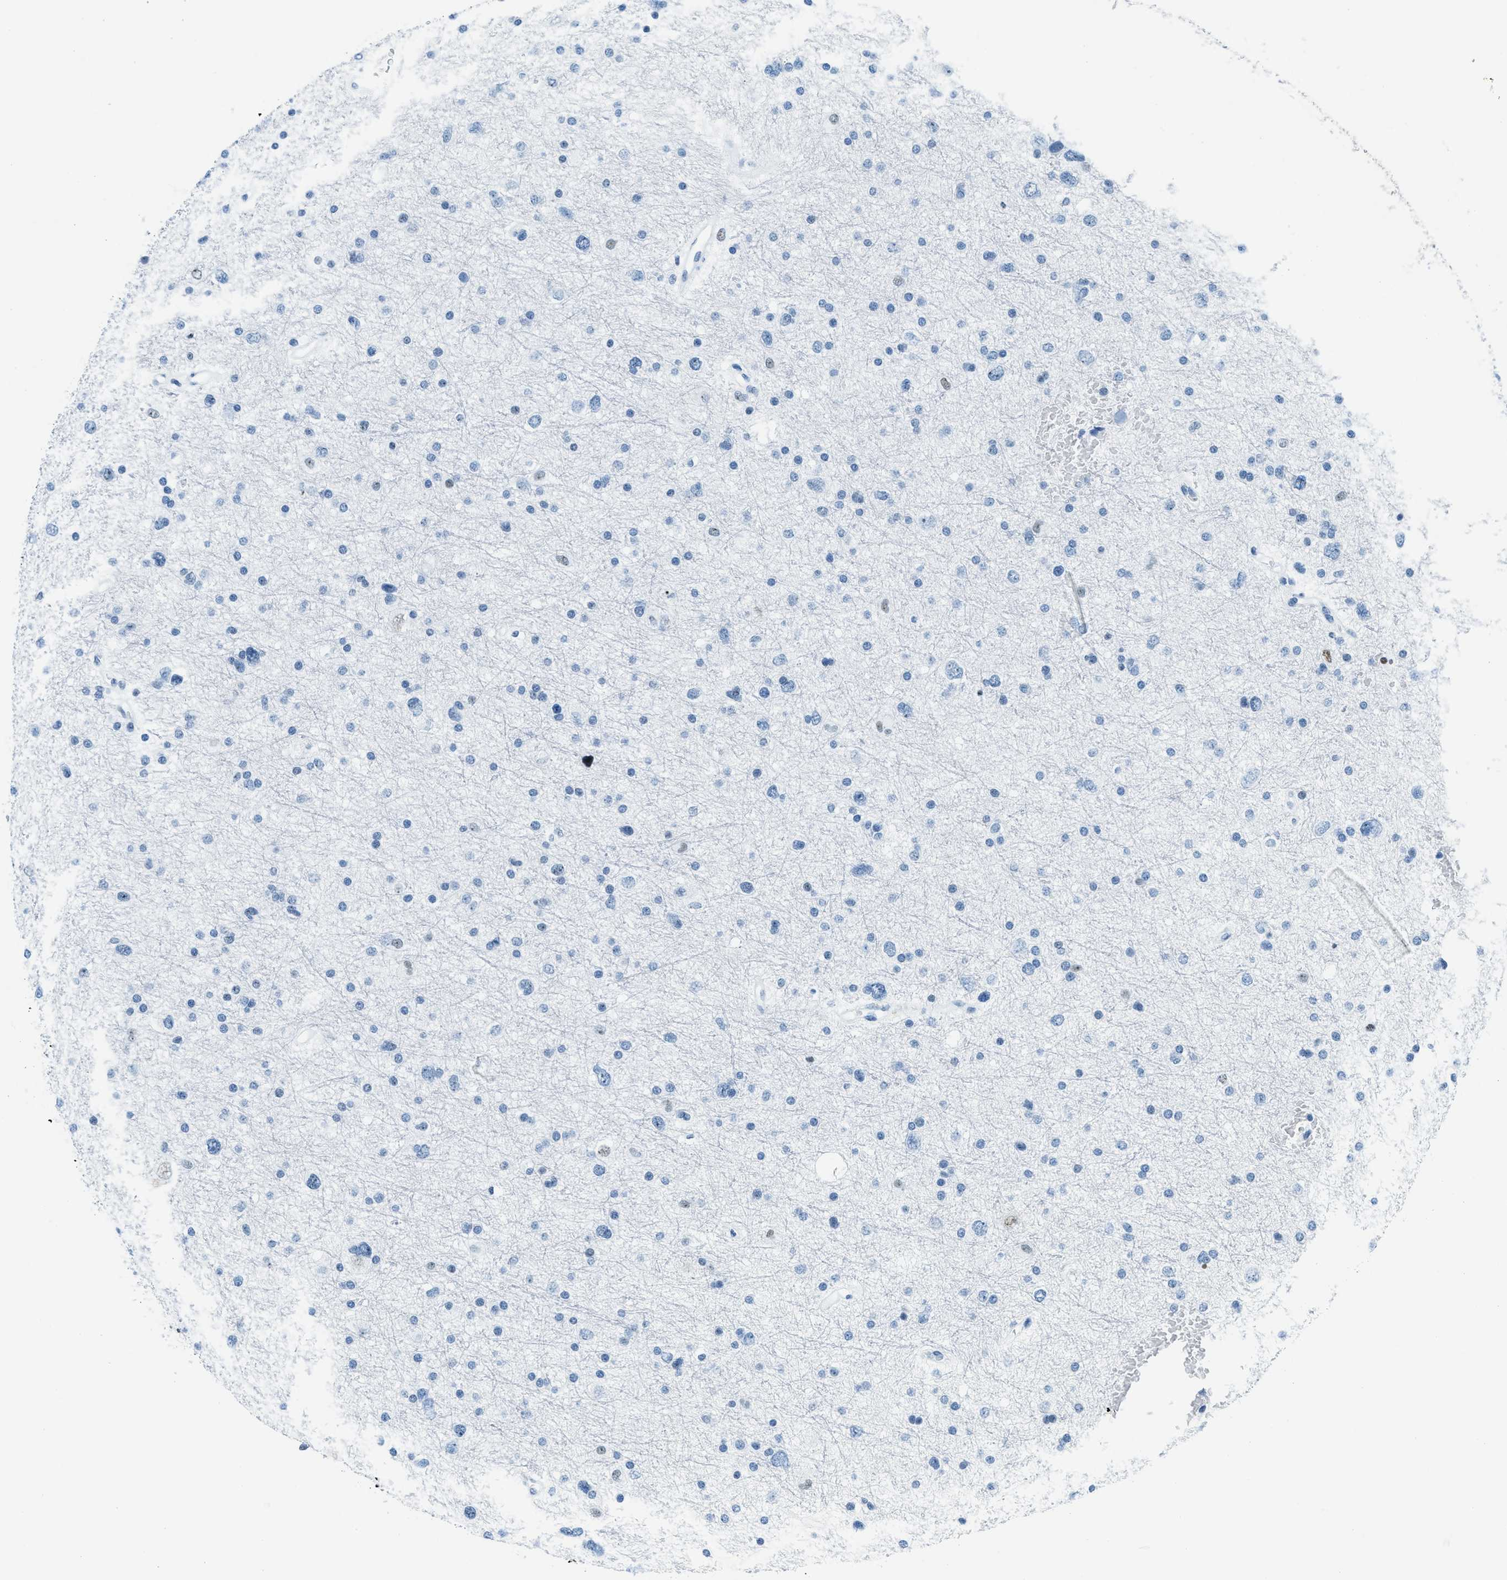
{"staining": {"intensity": "negative", "quantity": "none", "location": "none"}, "tissue": "glioma", "cell_type": "Tumor cells", "image_type": "cancer", "snomed": [{"axis": "morphology", "description": "Glioma, malignant, Low grade"}, {"axis": "topography", "description": "Brain"}], "caption": "Human malignant glioma (low-grade) stained for a protein using IHC demonstrates no expression in tumor cells.", "gene": "PLA2G2A", "patient": {"sex": "female", "age": 37}}